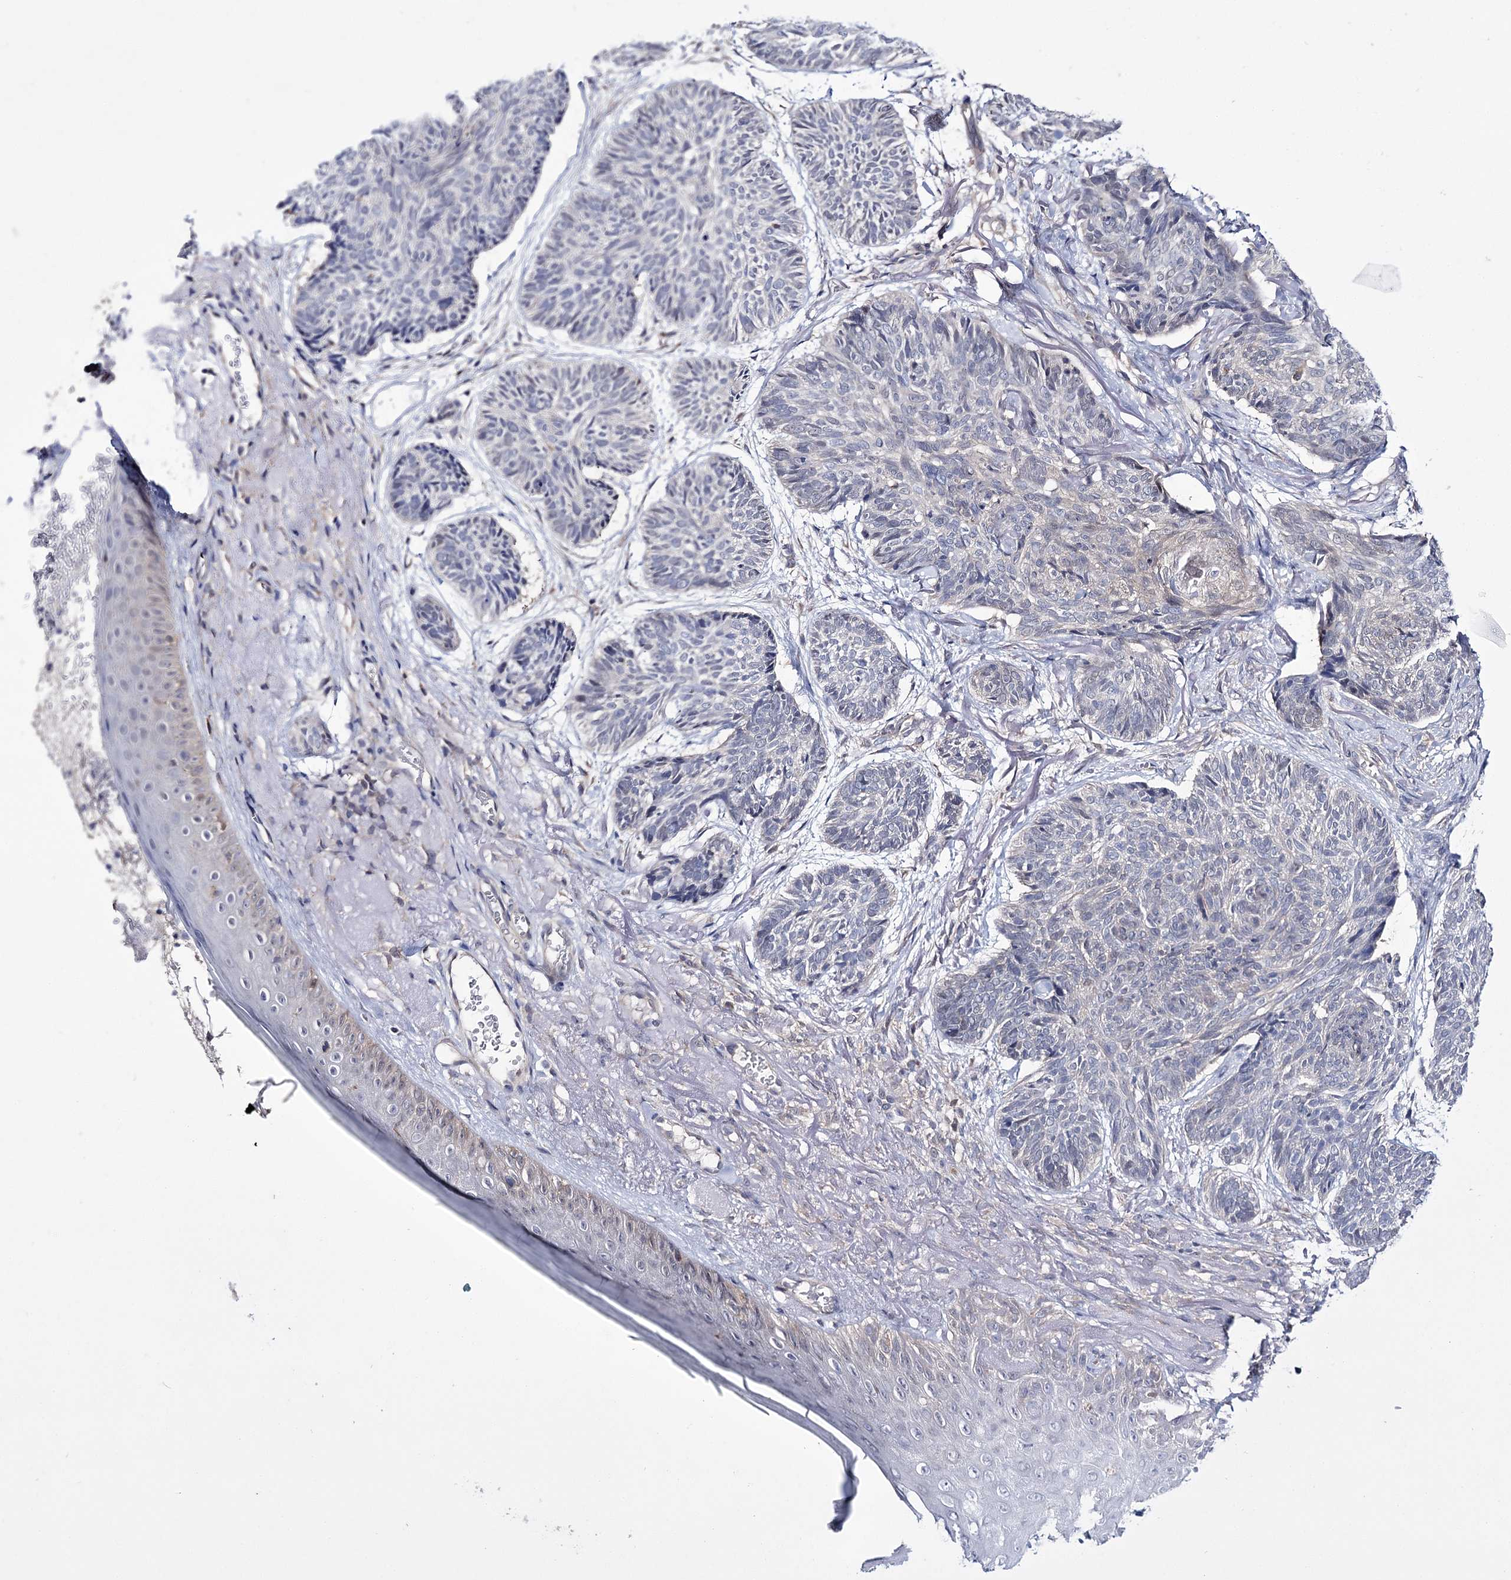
{"staining": {"intensity": "negative", "quantity": "none", "location": "none"}, "tissue": "skin cancer", "cell_type": "Tumor cells", "image_type": "cancer", "snomed": [{"axis": "morphology", "description": "Normal tissue, NOS"}, {"axis": "morphology", "description": "Basal cell carcinoma"}, {"axis": "topography", "description": "Skin"}], "caption": "Immunohistochemical staining of human skin cancer demonstrates no significant staining in tumor cells.", "gene": "PTER", "patient": {"sex": "male", "age": 66}}